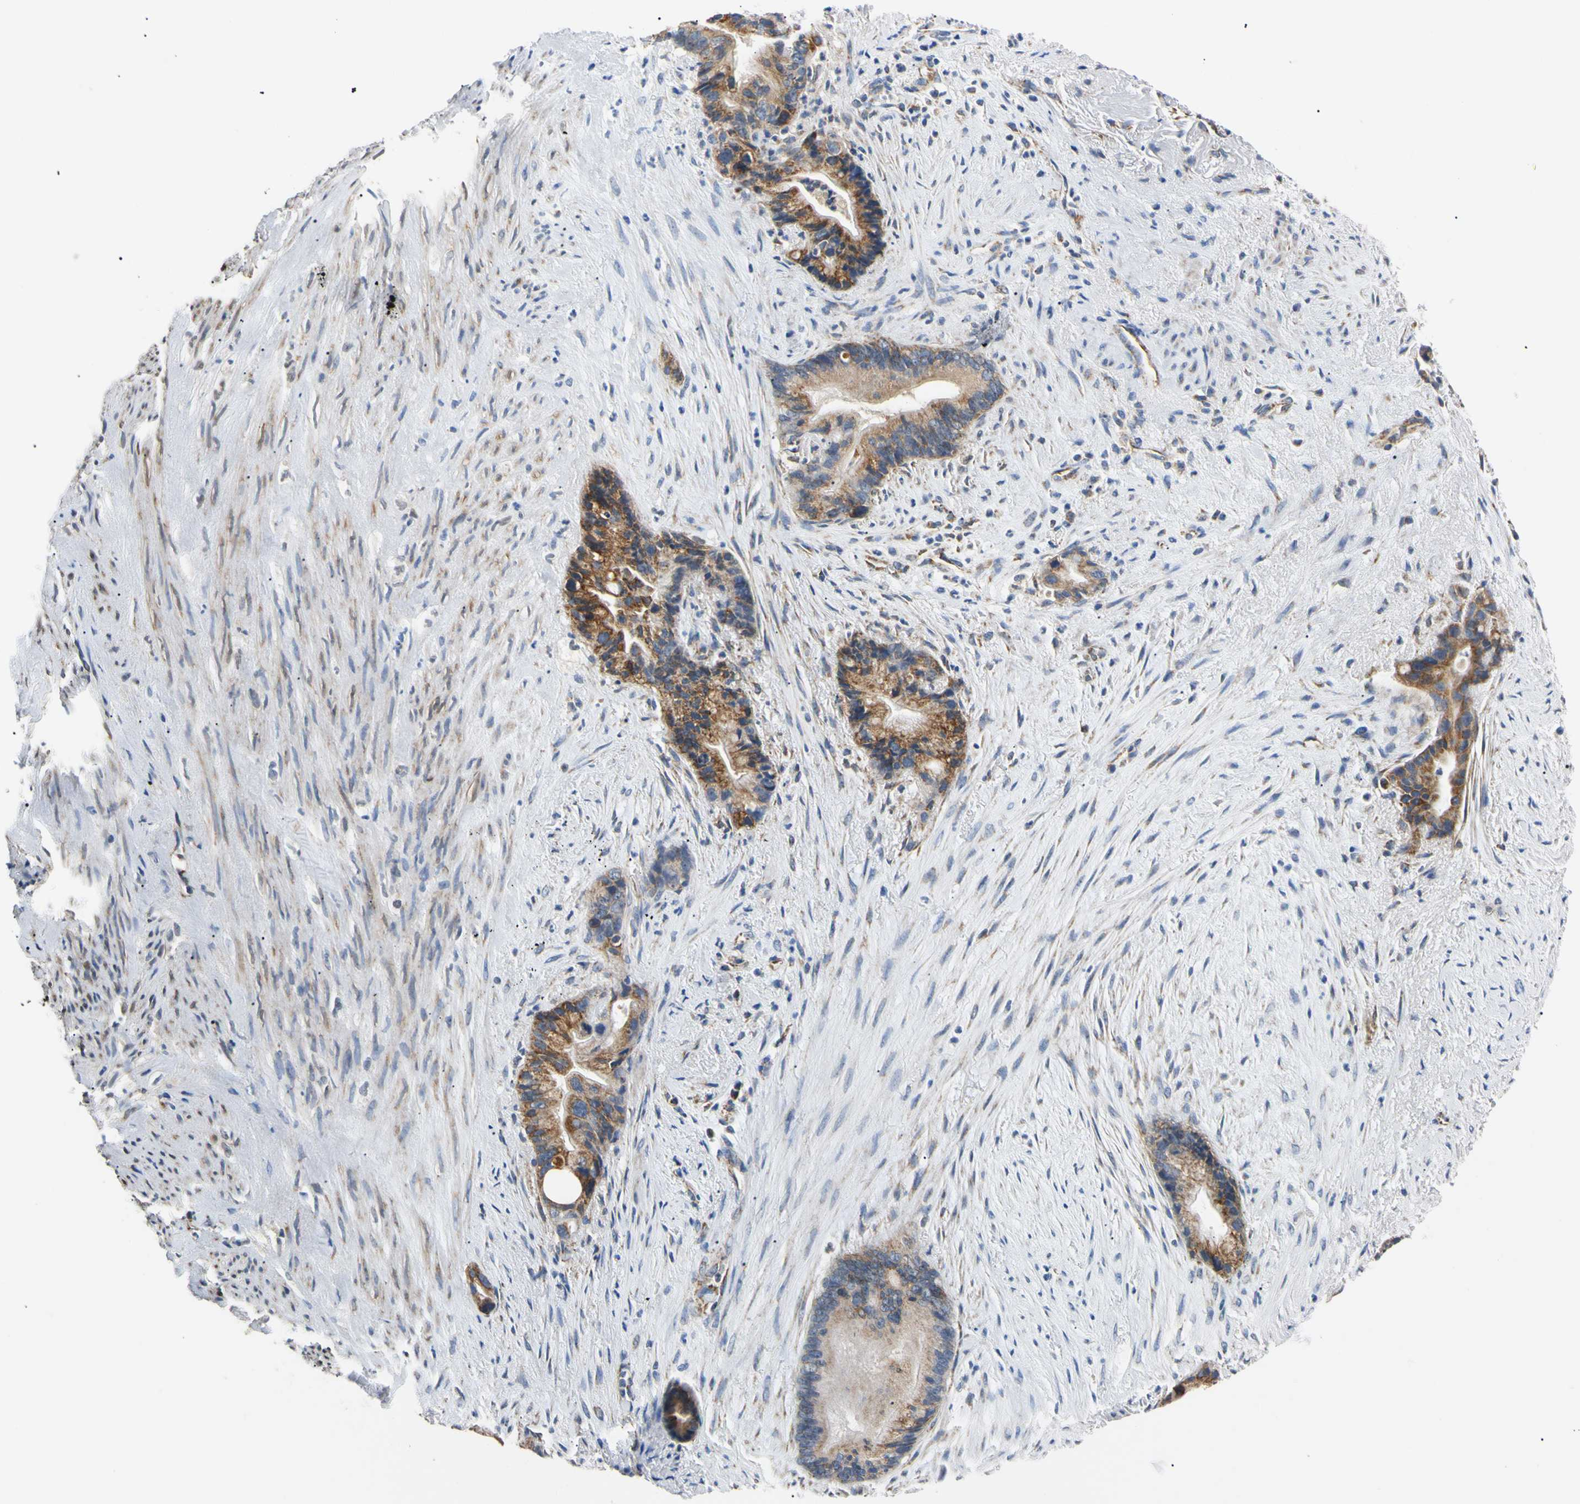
{"staining": {"intensity": "strong", "quantity": ">75%", "location": "cytoplasmic/membranous"}, "tissue": "liver cancer", "cell_type": "Tumor cells", "image_type": "cancer", "snomed": [{"axis": "morphology", "description": "Cholangiocarcinoma"}, {"axis": "topography", "description": "Liver"}], "caption": "Tumor cells reveal high levels of strong cytoplasmic/membranous positivity in about >75% of cells in liver cancer.", "gene": "CLPP", "patient": {"sex": "female", "age": 55}}